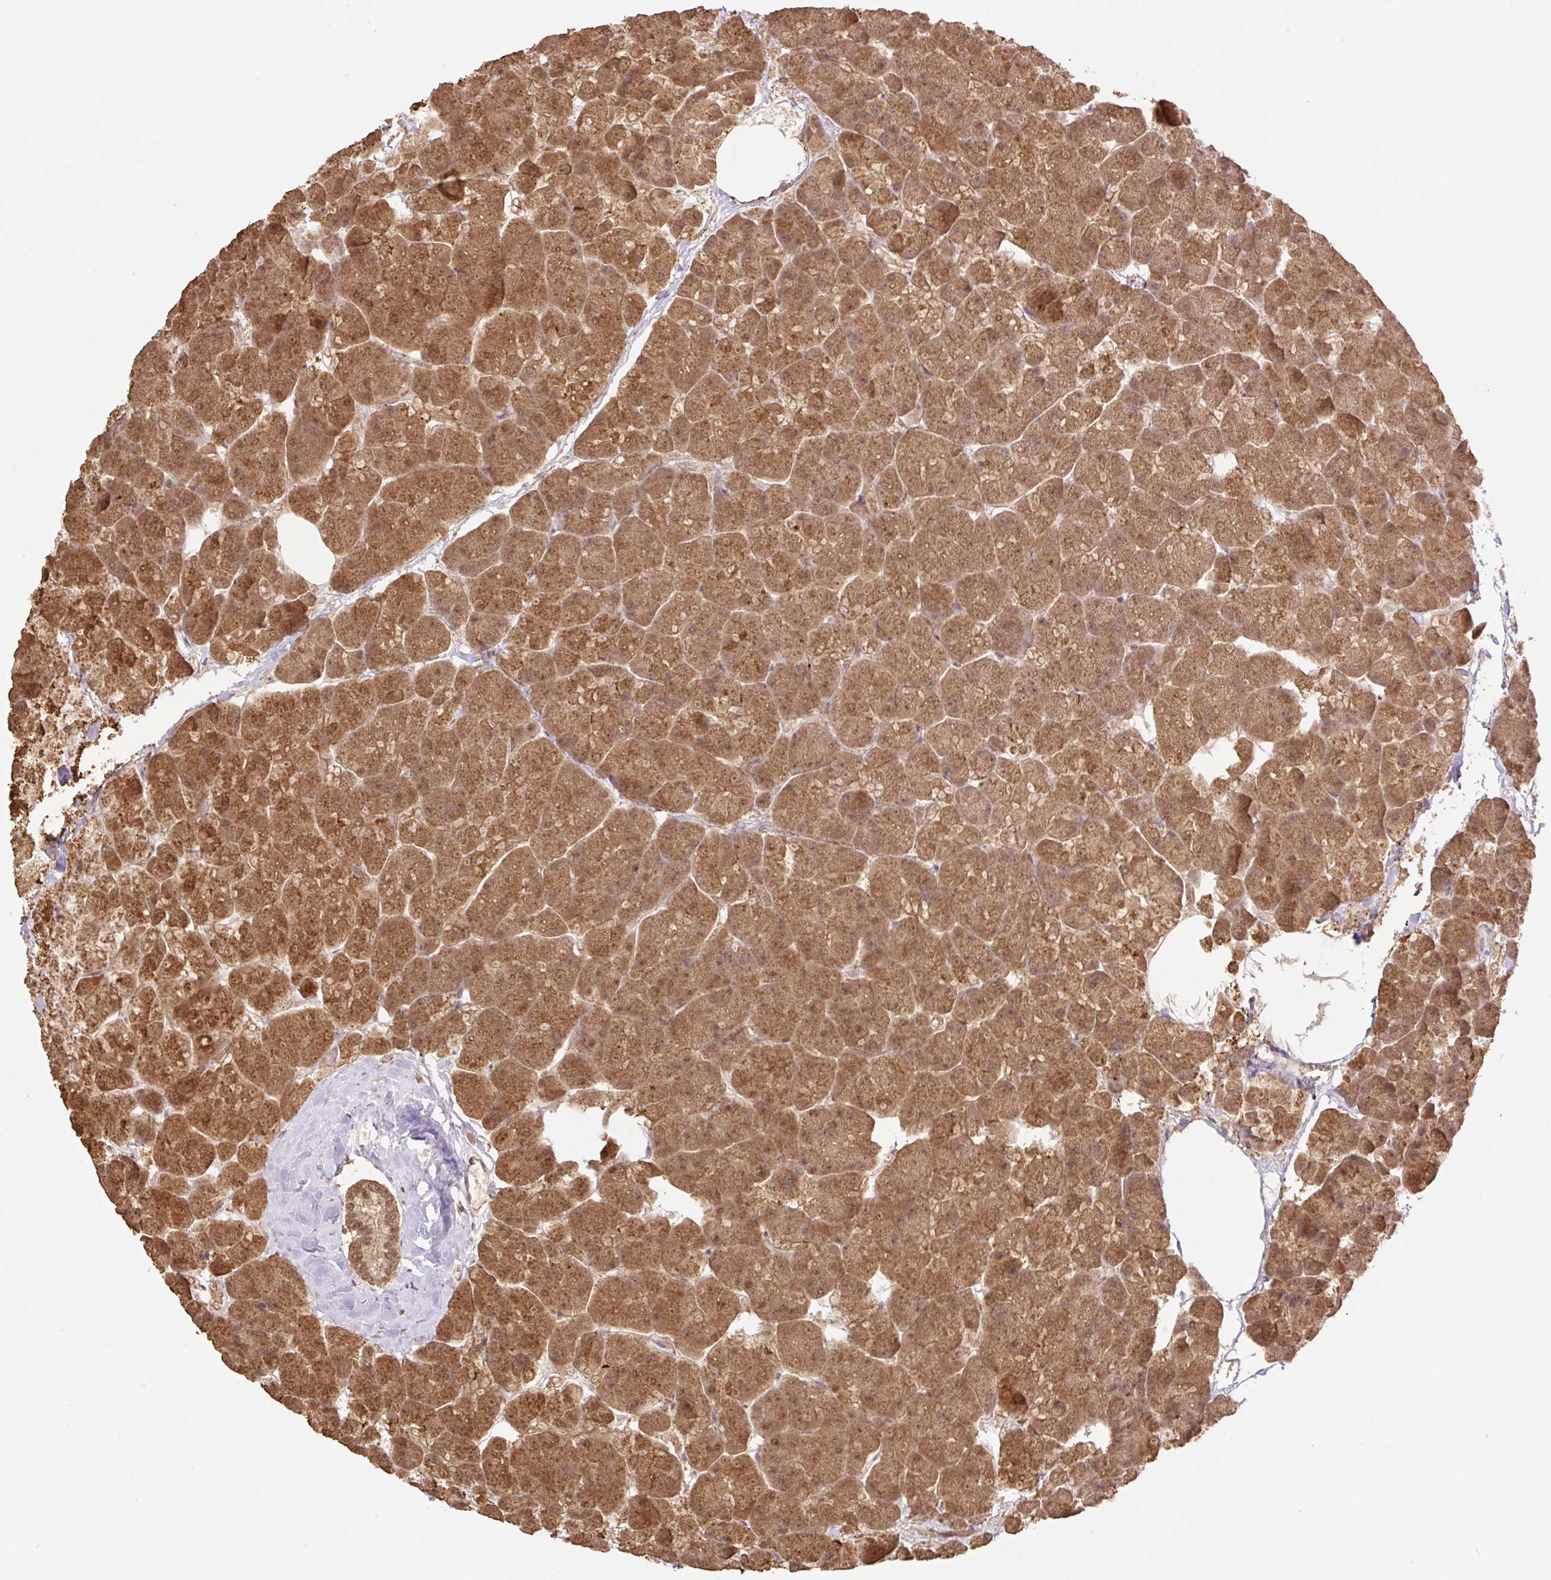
{"staining": {"intensity": "moderate", "quantity": ">75%", "location": "cytoplasmic/membranous,nuclear"}, "tissue": "pancreas", "cell_type": "Exocrine glandular cells", "image_type": "normal", "snomed": [{"axis": "morphology", "description": "Normal tissue, NOS"}, {"axis": "topography", "description": "Pancreas"}, {"axis": "topography", "description": "Peripheral nerve tissue"}], "caption": "This micrograph demonstrates unremarkable pancreas stained with immunohistochemistry to label a protein in brown. The cytoplasmic/membranous,nuclear of exocrine glandular cells show moderate positivity for the protein. Nuclei are counter-stained blue.", "gene": "VPS25", "patient": {"sex": "male", "age": 54}}